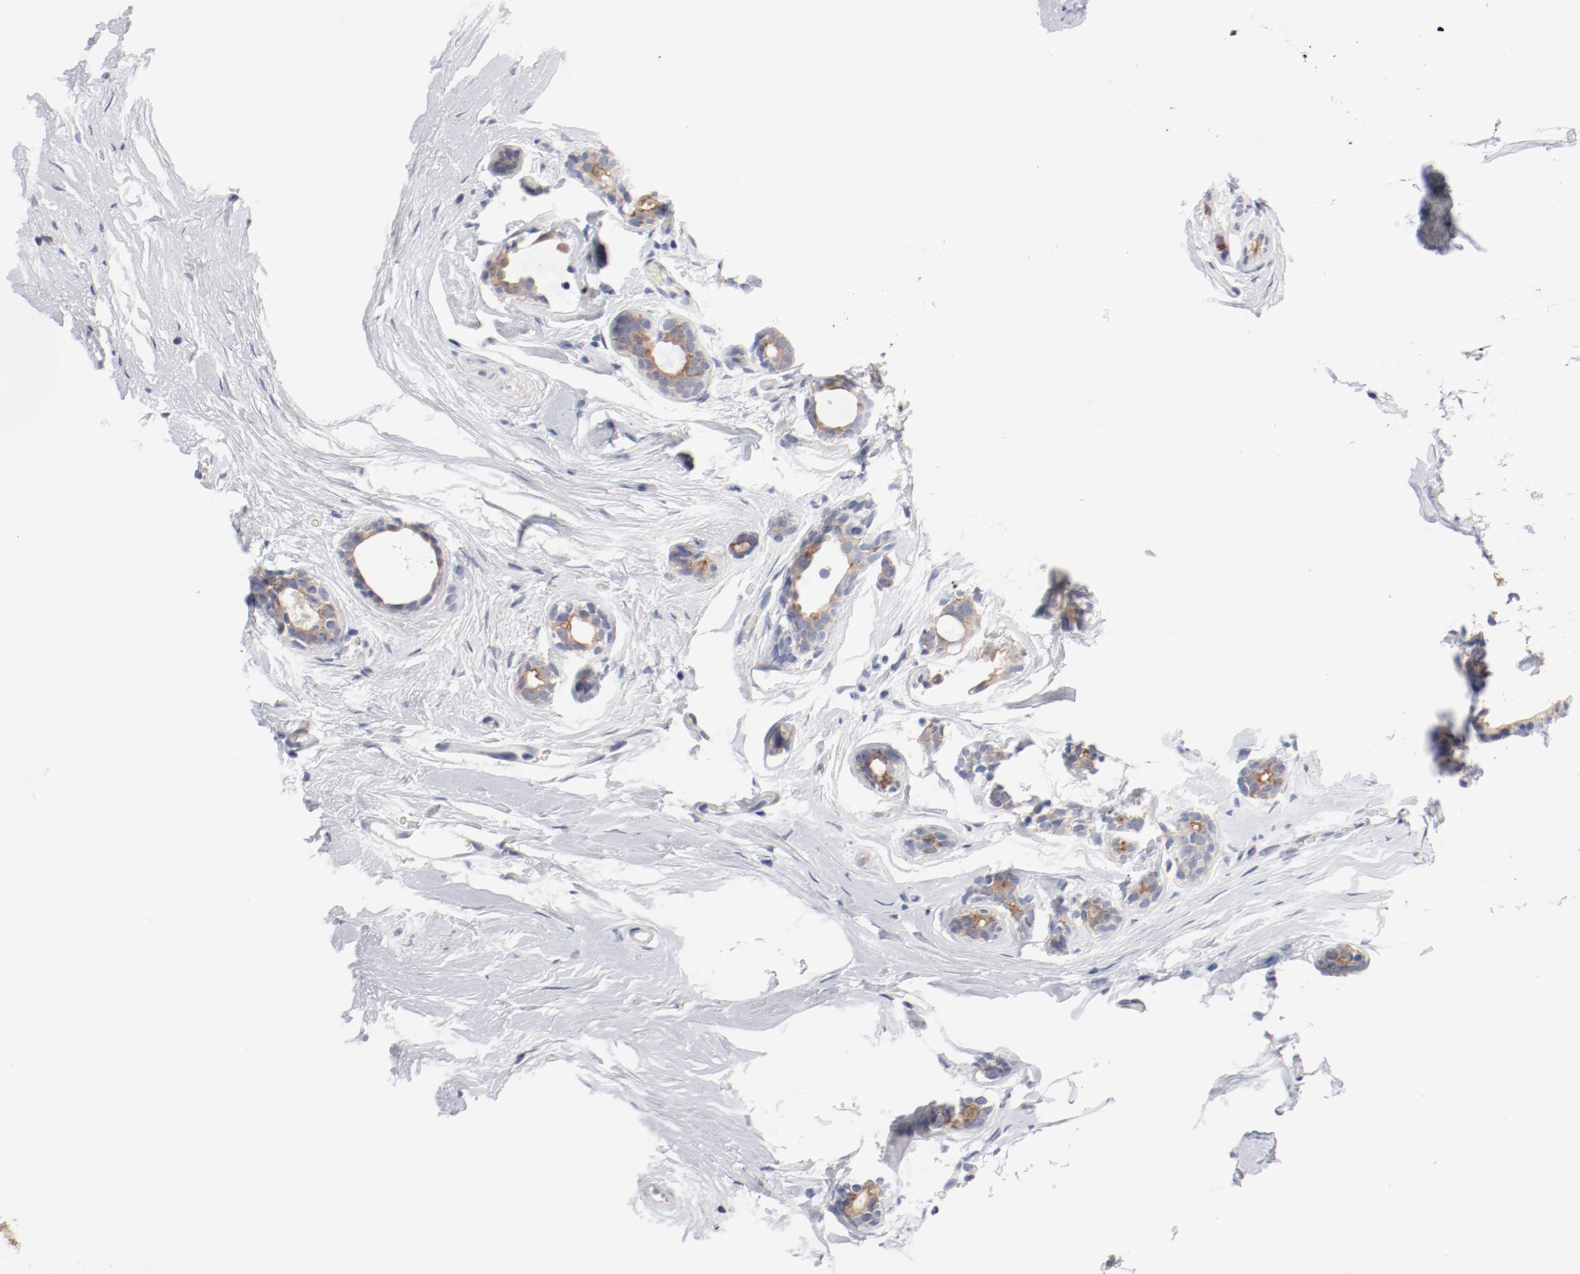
{"staining": {"intensity": "moderate", "quantity": ">75%", "location": "cytoplasmic/membranous"}, "tissue": "breast cancer", "cell_type": "Tumor cells", "image_type": "cancer", "snomed": [{"axis": "morphology", "description": "Lobular carcinoma"}, {"axis": "topography", "description": "Breast"}], "caption": "An immunohistochemistry image of tumor tissue is shown. Protein staining in brown labels moderate cytoplasmic/membranous positivity in breast lobular carcinoma within tumor cells.", "gene": "GPR143", "patient": {"sex": "female", "age": 60}}